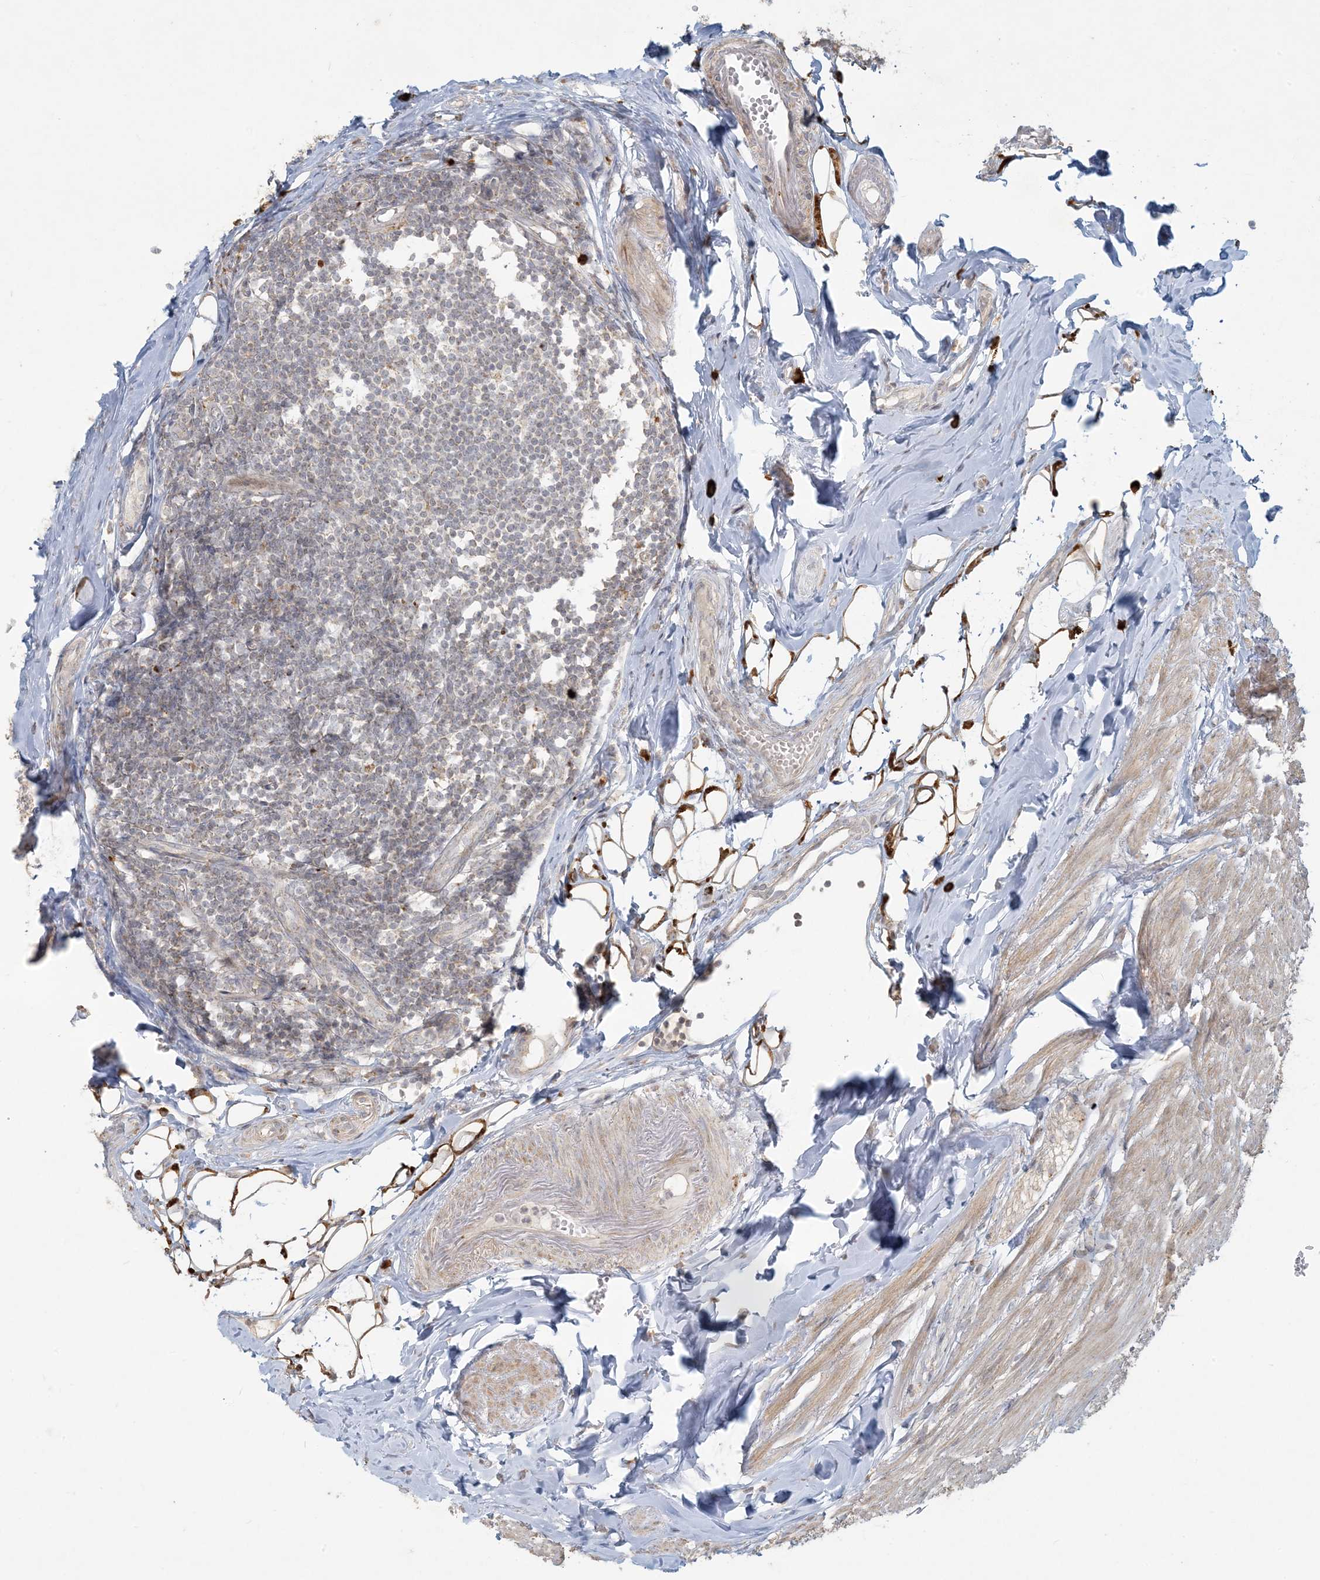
{"staining": {"intensity": "moderate", "quantity": ">75%", "location": "cytoplasmic/membranous"}, "tissue": "appendix", "cell_type": "Glandular cells", "image_type": "normal", "snomed": [{"axis": "morphology", "description": "Normal tissue, NOS"}, {"axis": "topography", "description": "Appendix"}], "caption": "The image reveals immunohistochemical staining of normal appendix. There is moderate cytoplasmic/membranous expression is appreciated in about >75% of glandular cells.", "gene": "MCAT", "patient": {"sex": "female", "age": 62}}